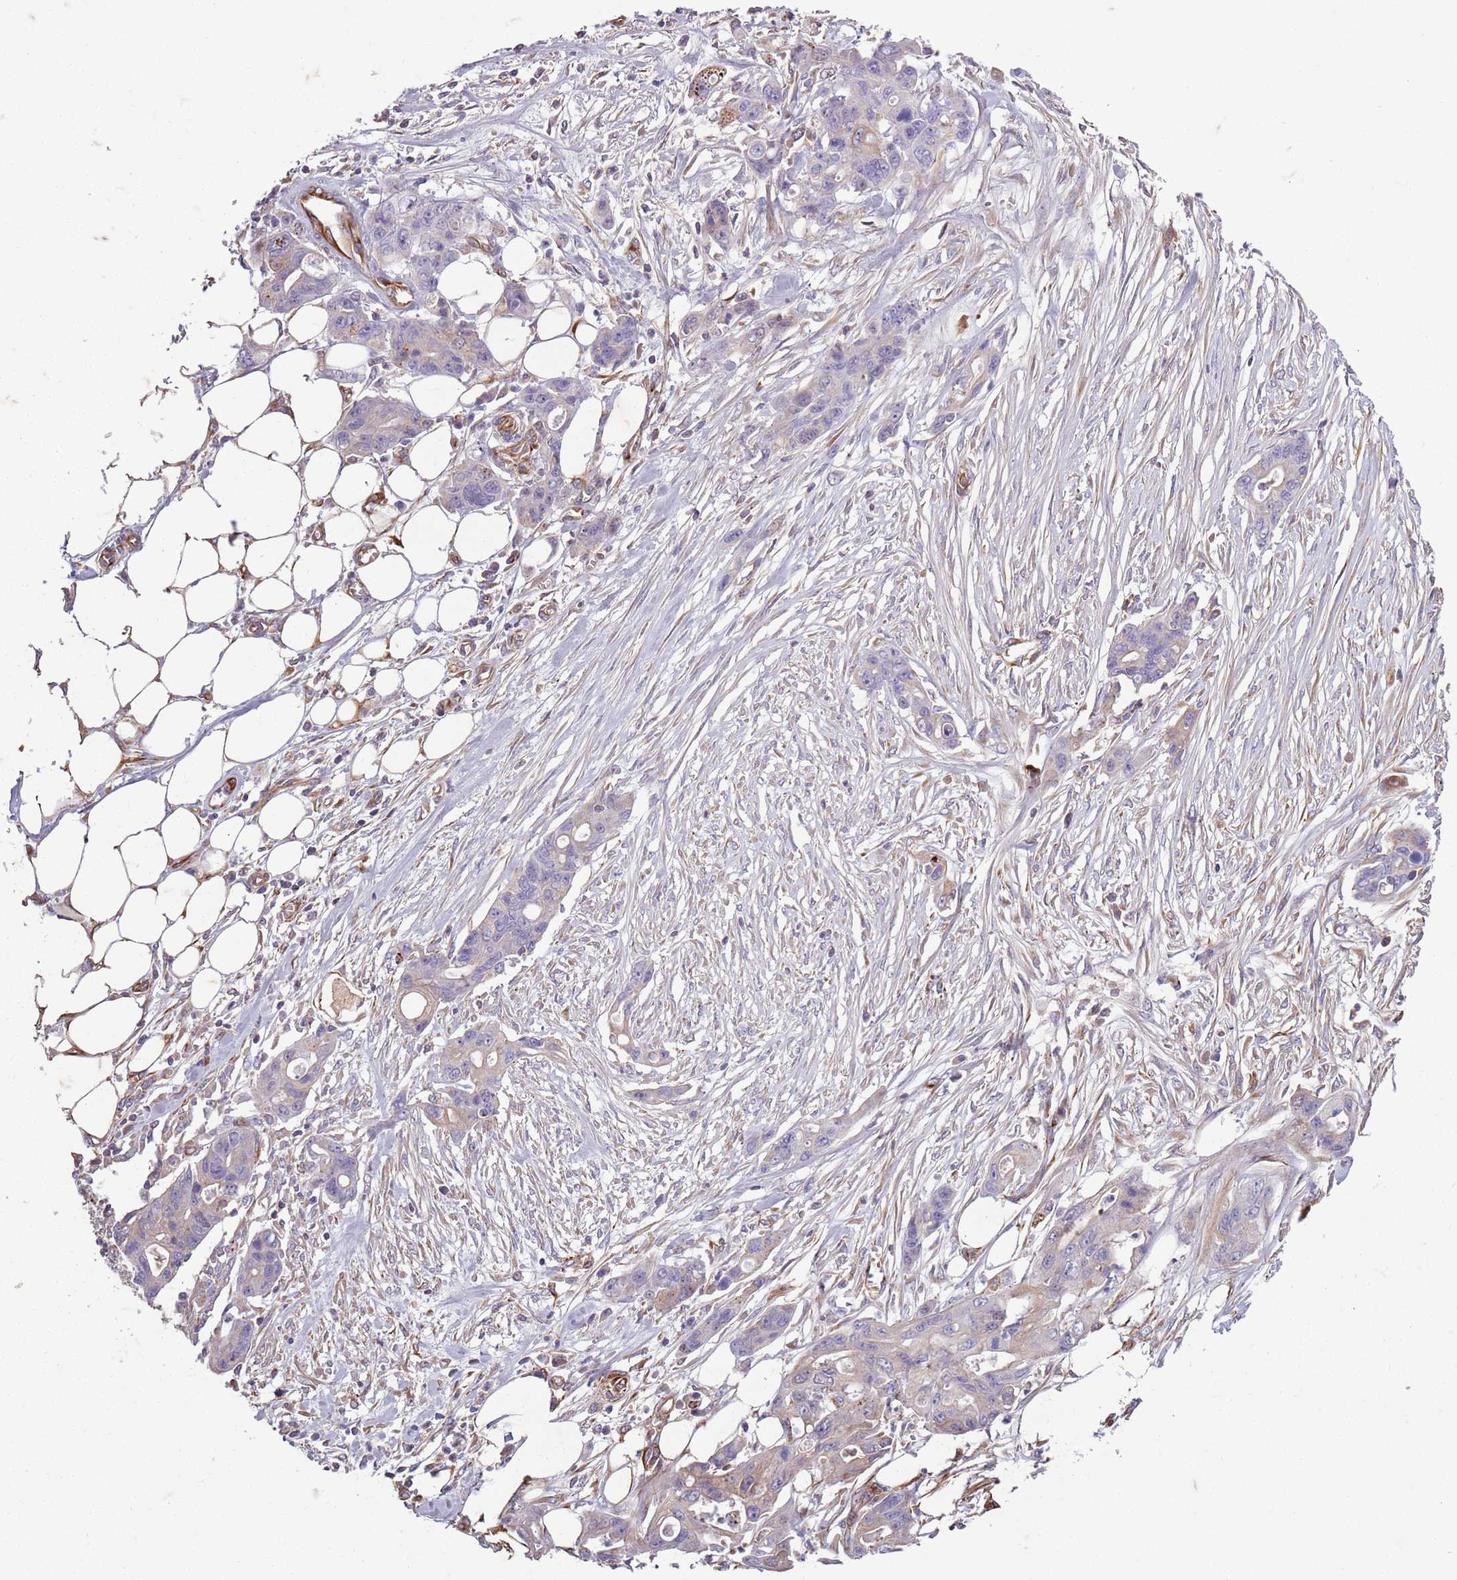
{"staining": {"intensity": "moderate", "quantity": "<25%", "location": "cytoplasmic/membranous"}, "tissue": "ovarian cancer", "cell_type": "Tumor cells", "image_type": "cancer", "snomed": [{"axis": "morphology", "description": "Cystadenocarcinoma, mucinous, NOS"}, {"axis": "topography", "description": "Ovary"}], "caption": "Brown immunohistochemical staining in mucinous cystadenocarcinoma (ovarian) reveals moderate cytoplasmic/membranous staining in approximately <25% of tumor cells. (Stains: DAB in brown, nuclei in blue, Microscopy: brightfield microscopy at high magnification).", "gene": "TAS2R38", "patient": {"sex": "female", "age": 70}}